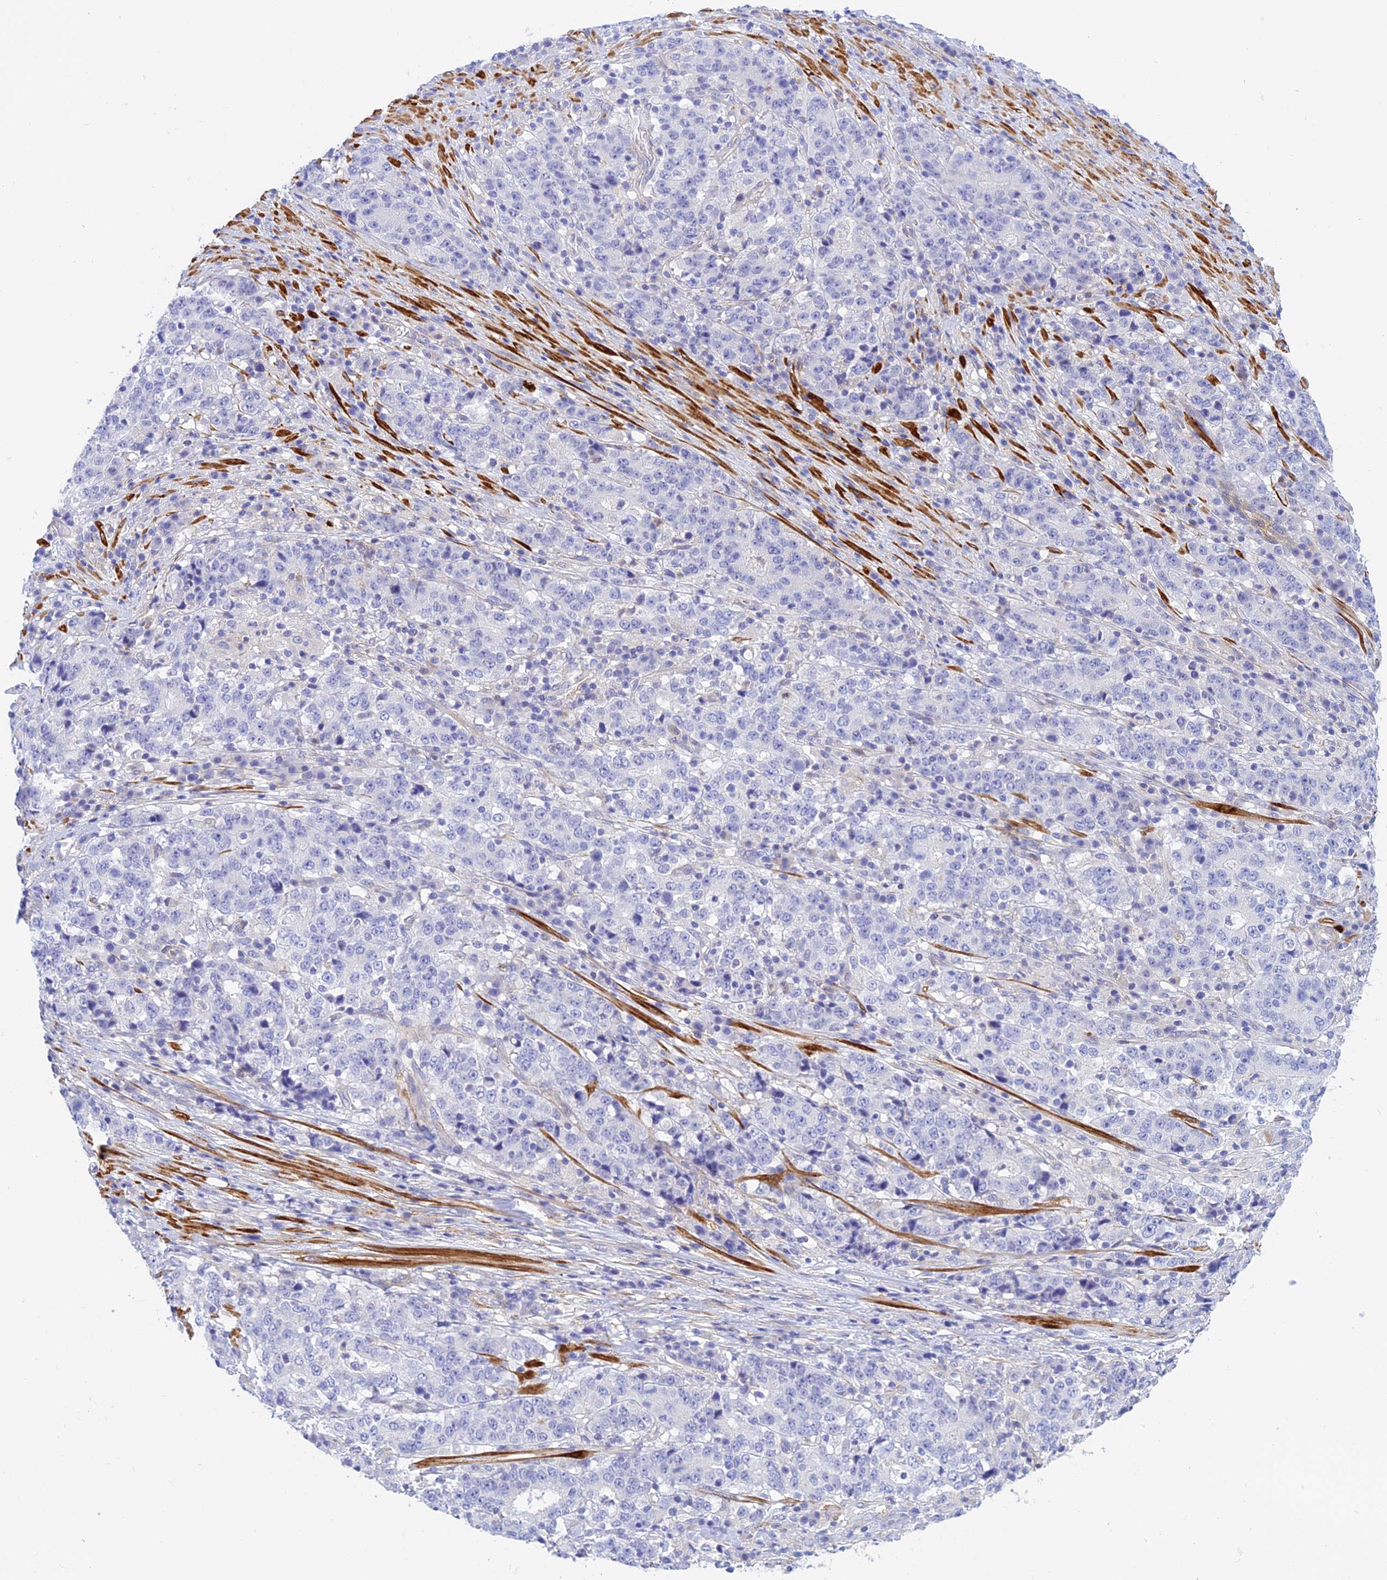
{"staining": {"intensity": "negative", "quantity": "none", "location": "none"}, "tissue": "stomach cancer", "cell_type": "Tumor cells", "image_type": "cancer", "snomed": [{"axis": "morphology", "description": "Adenocarcinoma, NOS"}, {"axis": "topography", "description": "Stomach"}], "caption": "Tumor cells are negative for protein expression in human adenocarcinoma (stomach). The staining was performed using DAB (3,3'-diaminobenzidine) to visualize the protein expression in brown, while the nuclei were stained in blue with hematoxylin (Magnification: 20x).", "gene": "ZDHHC16", "patient": {"sex": "male", "age": 59}}